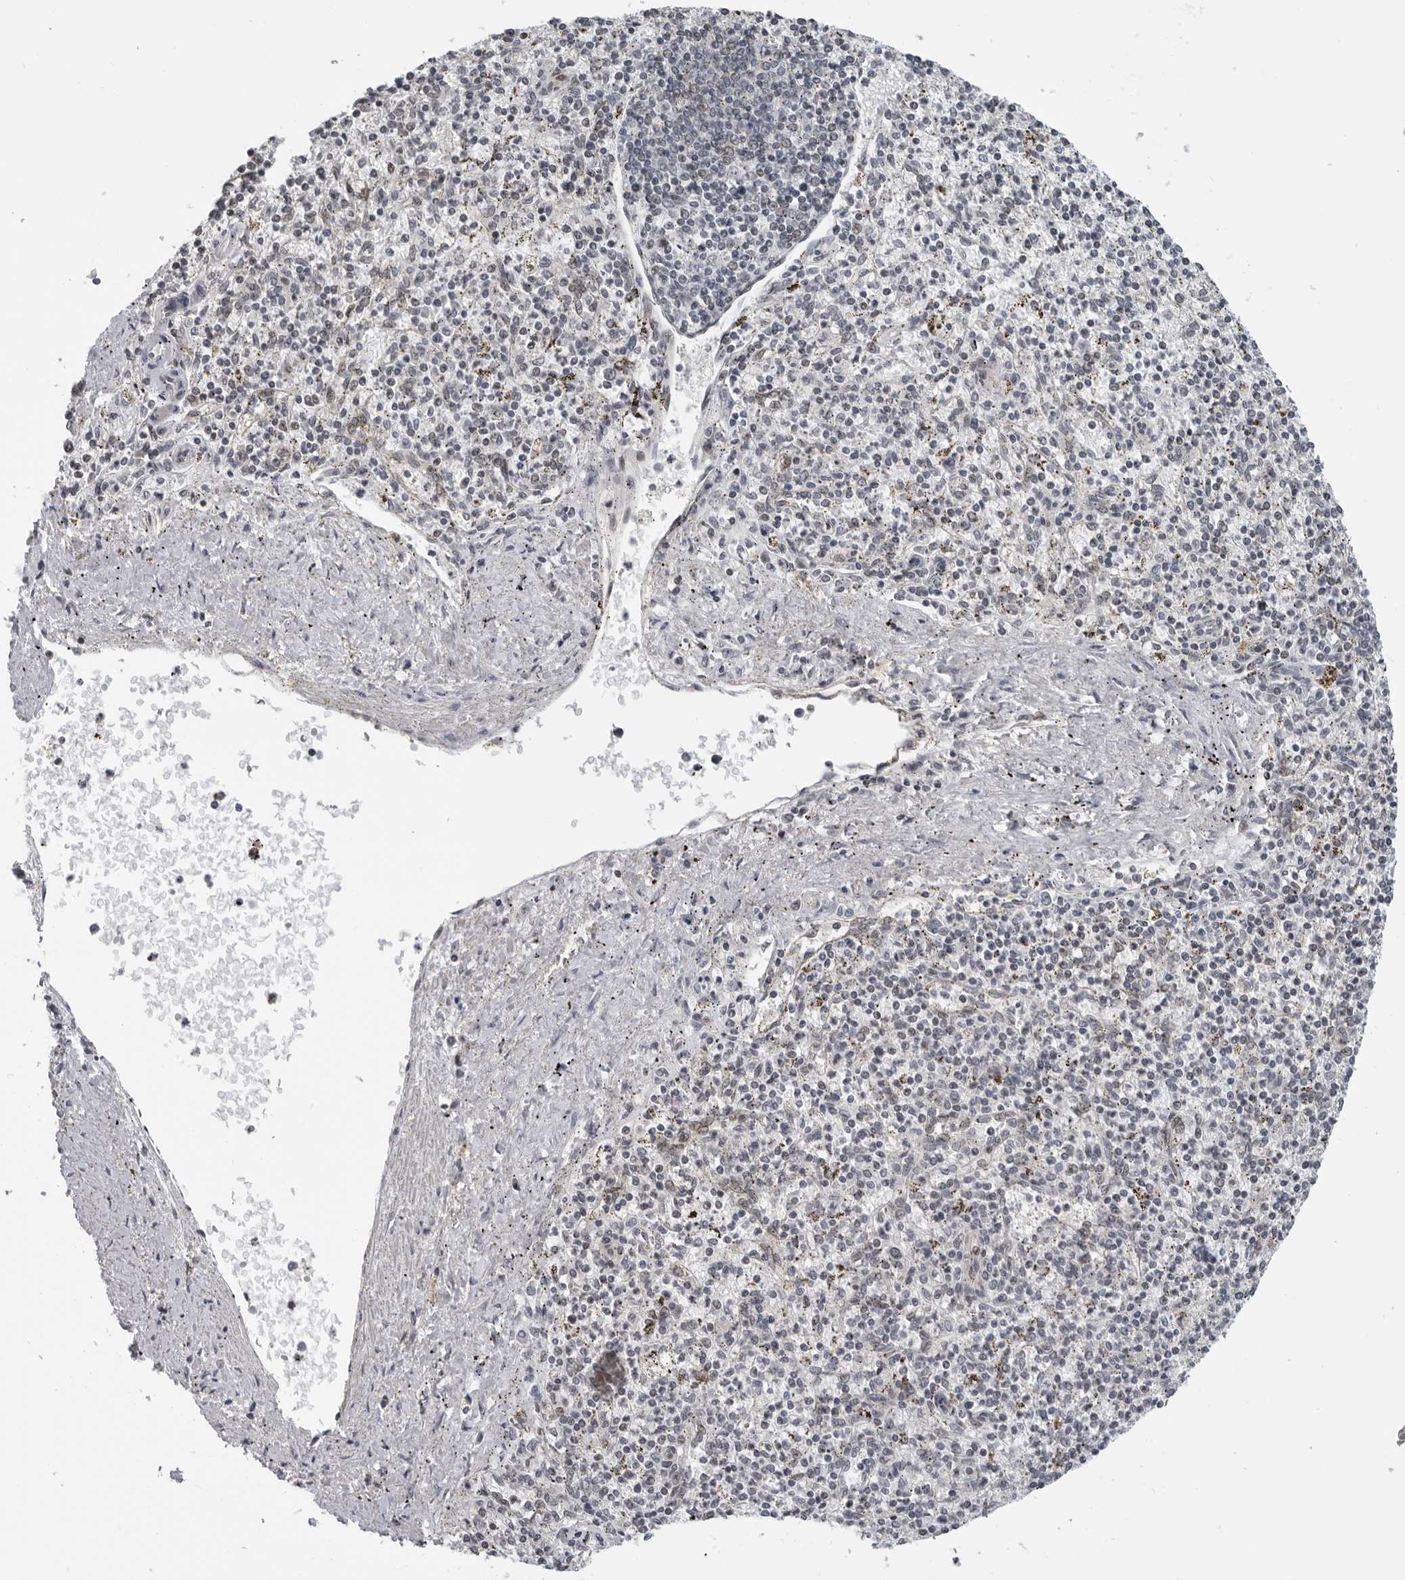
{"staining": {"intensity": "negative", "quantity": "none", "location": "none"}, "tissue": "spleen", "cell_type": "Cells in red pulp", "image_type": "normal", "snomed": [{"axis": "morphology", "description": "Normal tissue, NOS"}, {"axis": "topography", "description": "Spleen"}], "caption": "Immunohistochemistry (IHC) histopathology image of benign spleen: spleen stained with DAB (3,3'-diaminobenzidine) shows no significant protein positivity in cells in red pulp.", "gene": "MAF", "patient": {"sex": "male", "age": 72}}